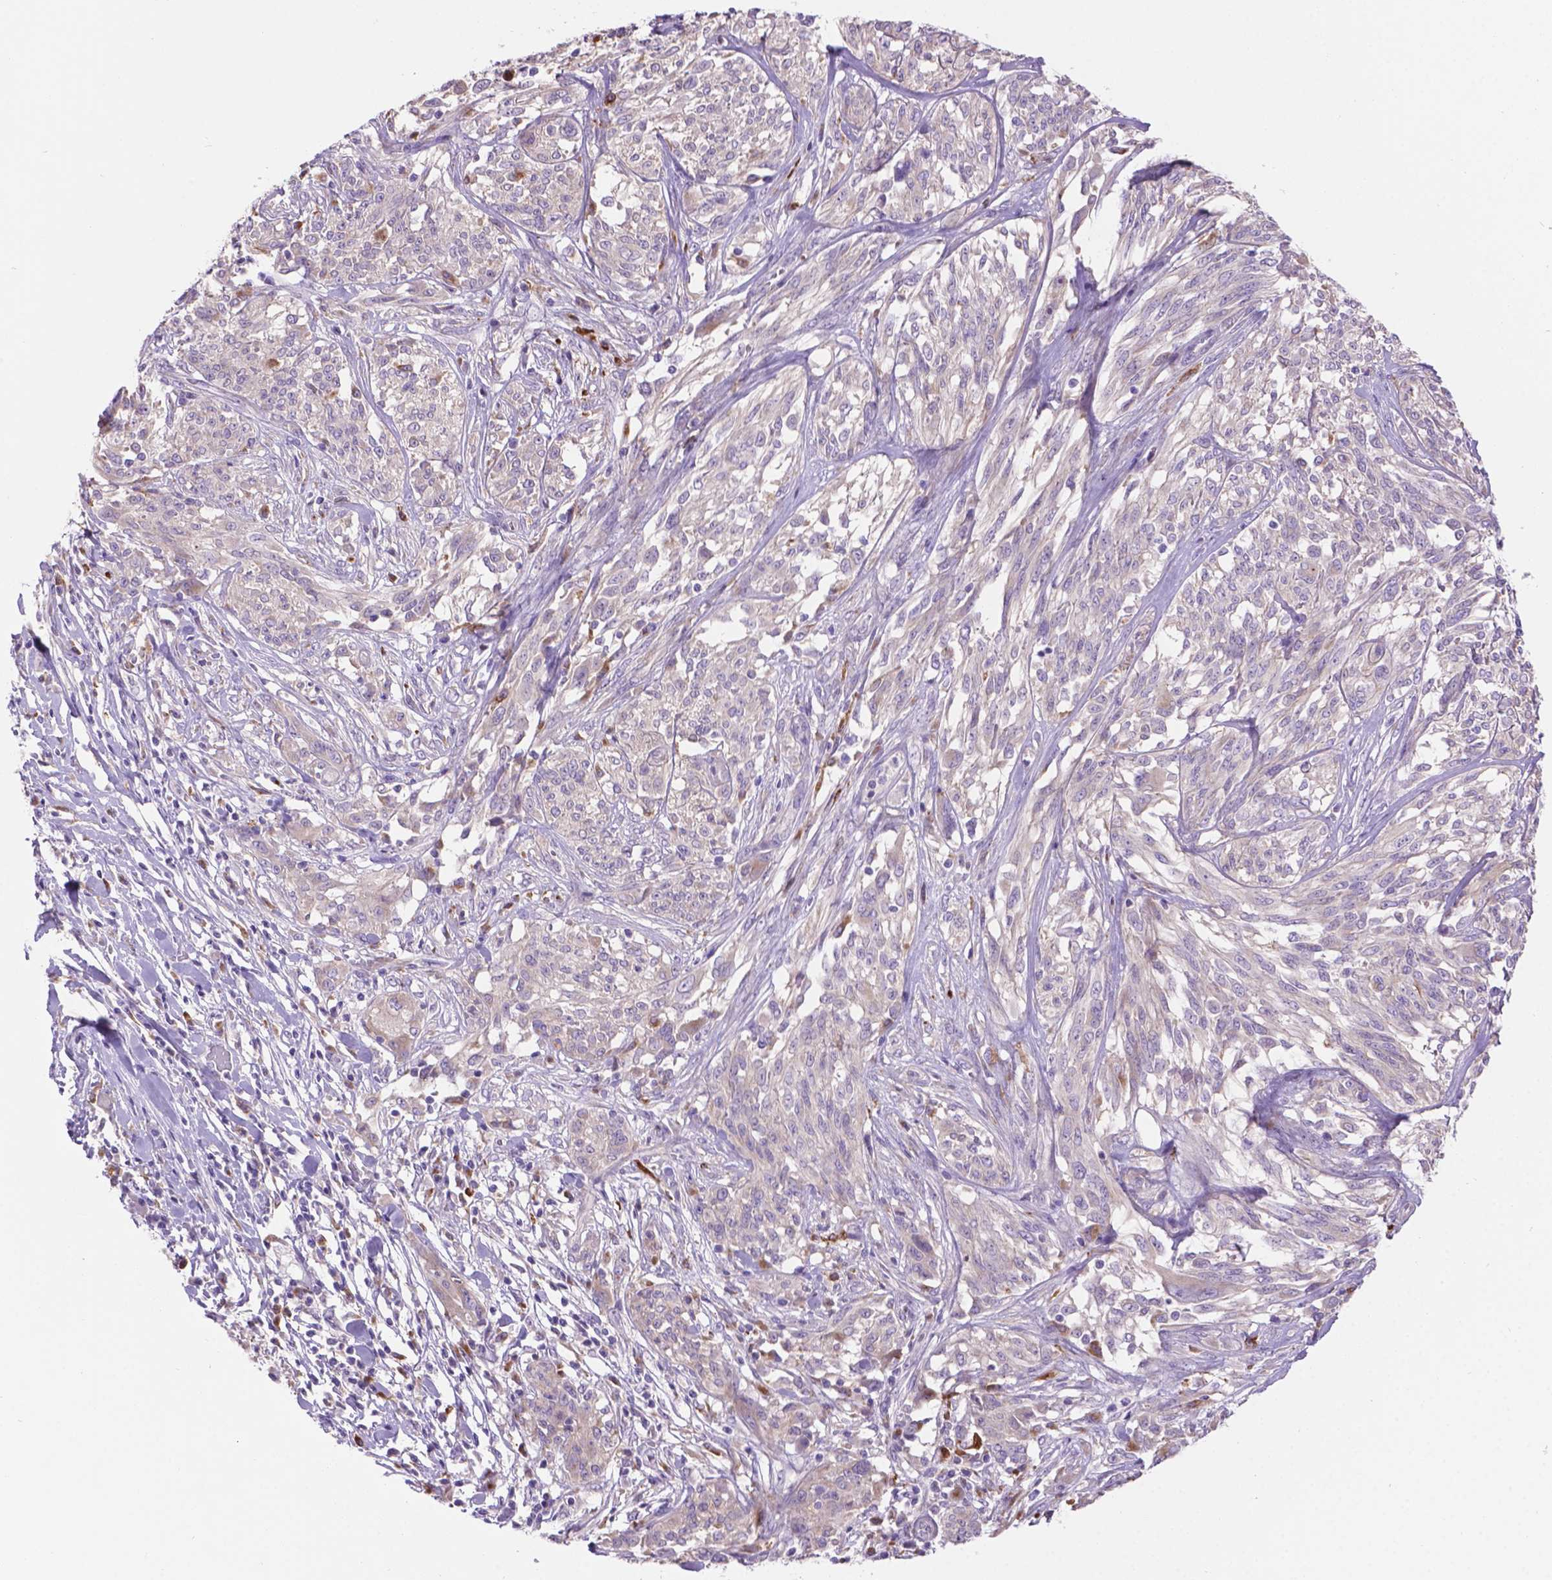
{"staining": {"intensity": "negative", "quantity": "none", "location": "none"}, "tissue": "melanoma", "cell_type": "Tumor cells", "image_type": "cancer", "snomed": [{"axis": "morphology", "description": "Malignant melanoma, NOS"}, {"axis": "topography", "description": "Skin"}], "caption": "Malignant melanoma was stained to show a protein in brown. There is no significant positivity in tumor cells.", "gene": "CDH7", "patient": {"sex": "female", "age": 91}}